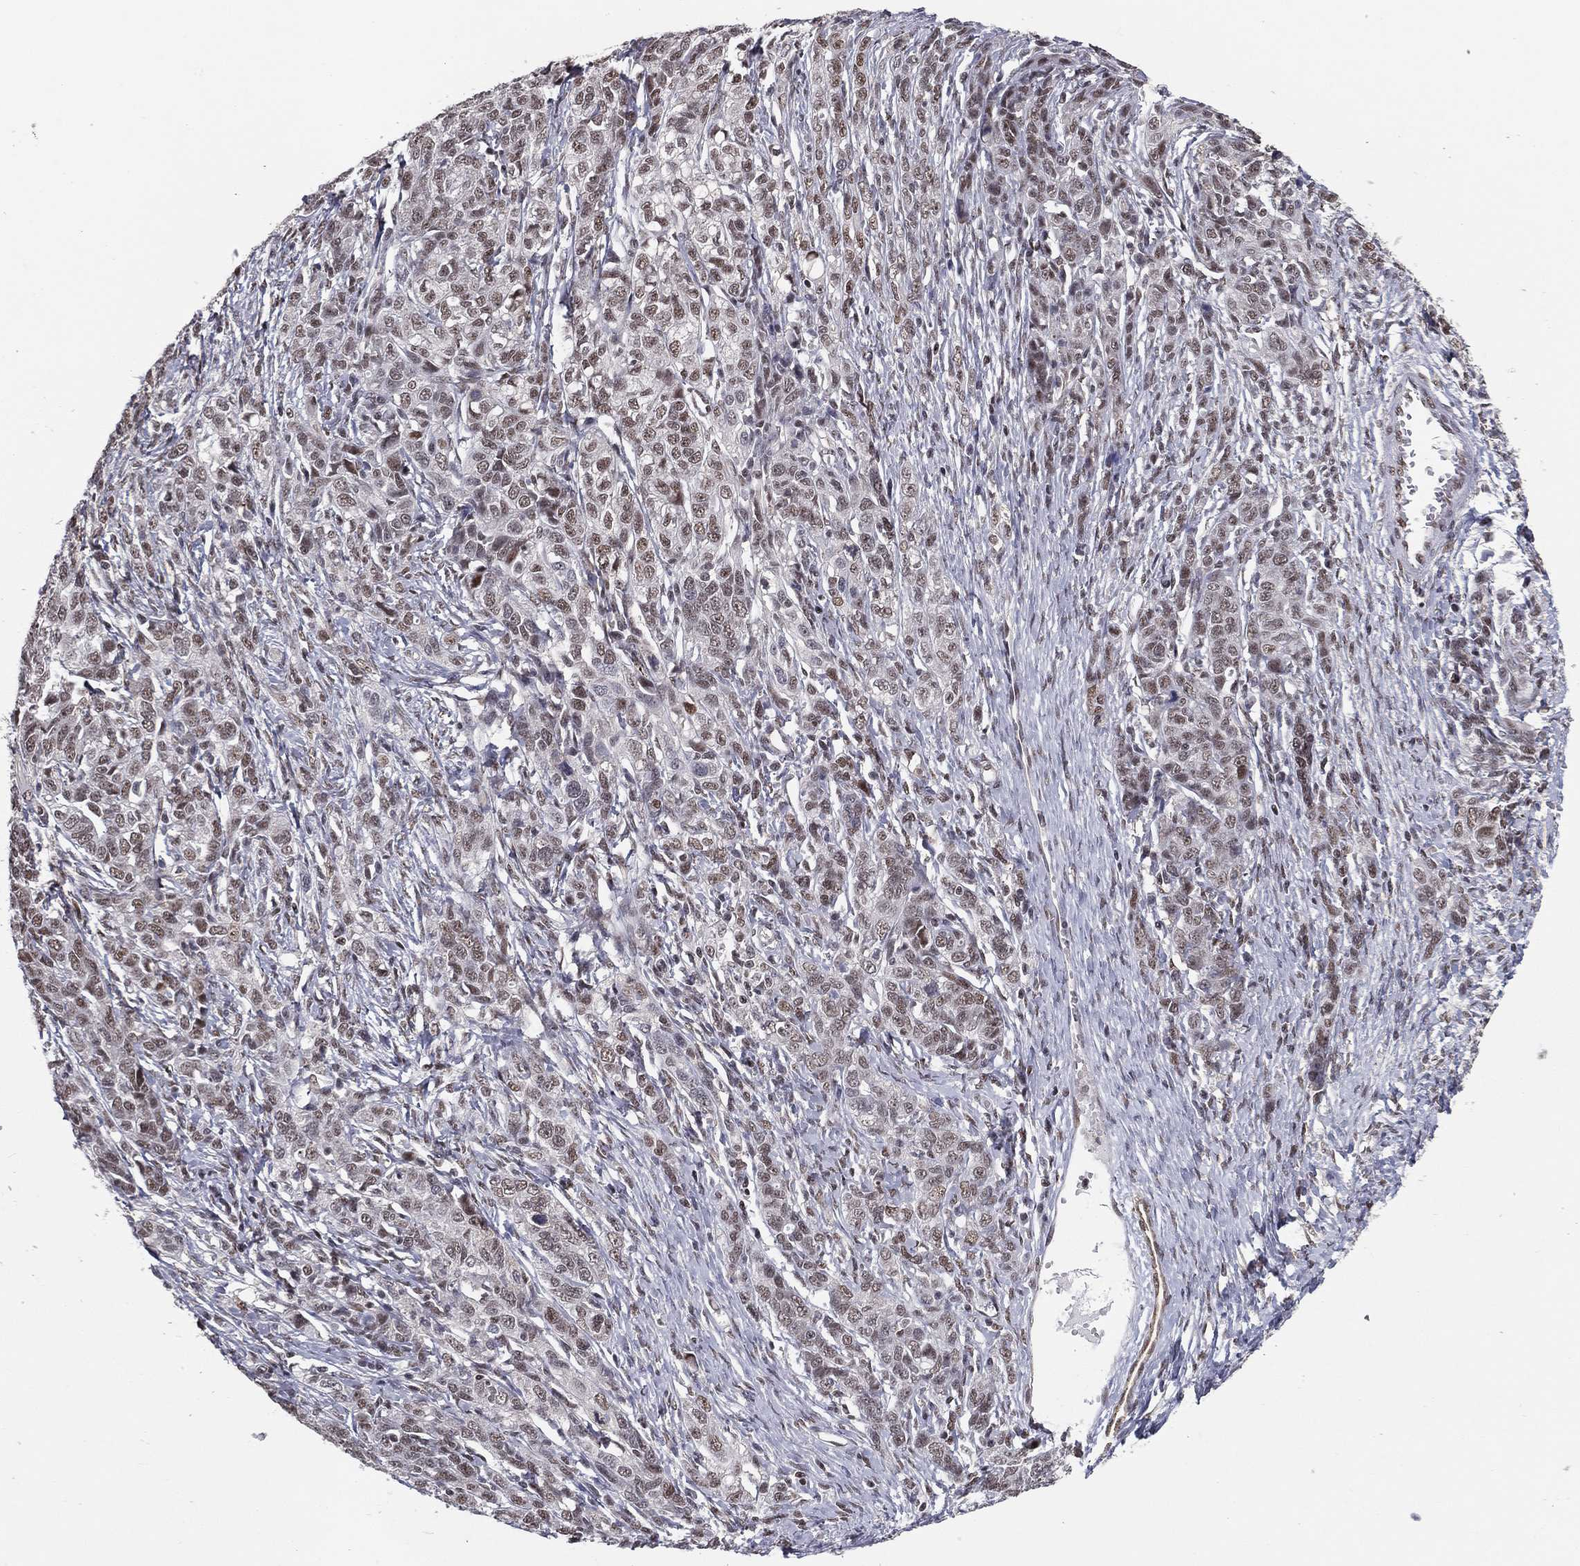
{"staining": {"intensity": "moderate", "quantity": "25%-75%", "location": "nuclear"}, "tissue": "ovarian cancer", "cell_type": "Tumor cells", "image_type": "cancer", "snomed": [{"axis": "morphology", "description": "Cystadenocarcinoma, serous, NOS"}, {"axis": "topography", "description": "Ovary"}], "caption": "Moderate nuclear positivity for a protein is appreciated in about 25%-75% of tumor cells of ovarian serous cystadenocarcinoma using IHC.", "gene": "GPALPP1", "patient": {"sex": "female", "age": 71}}